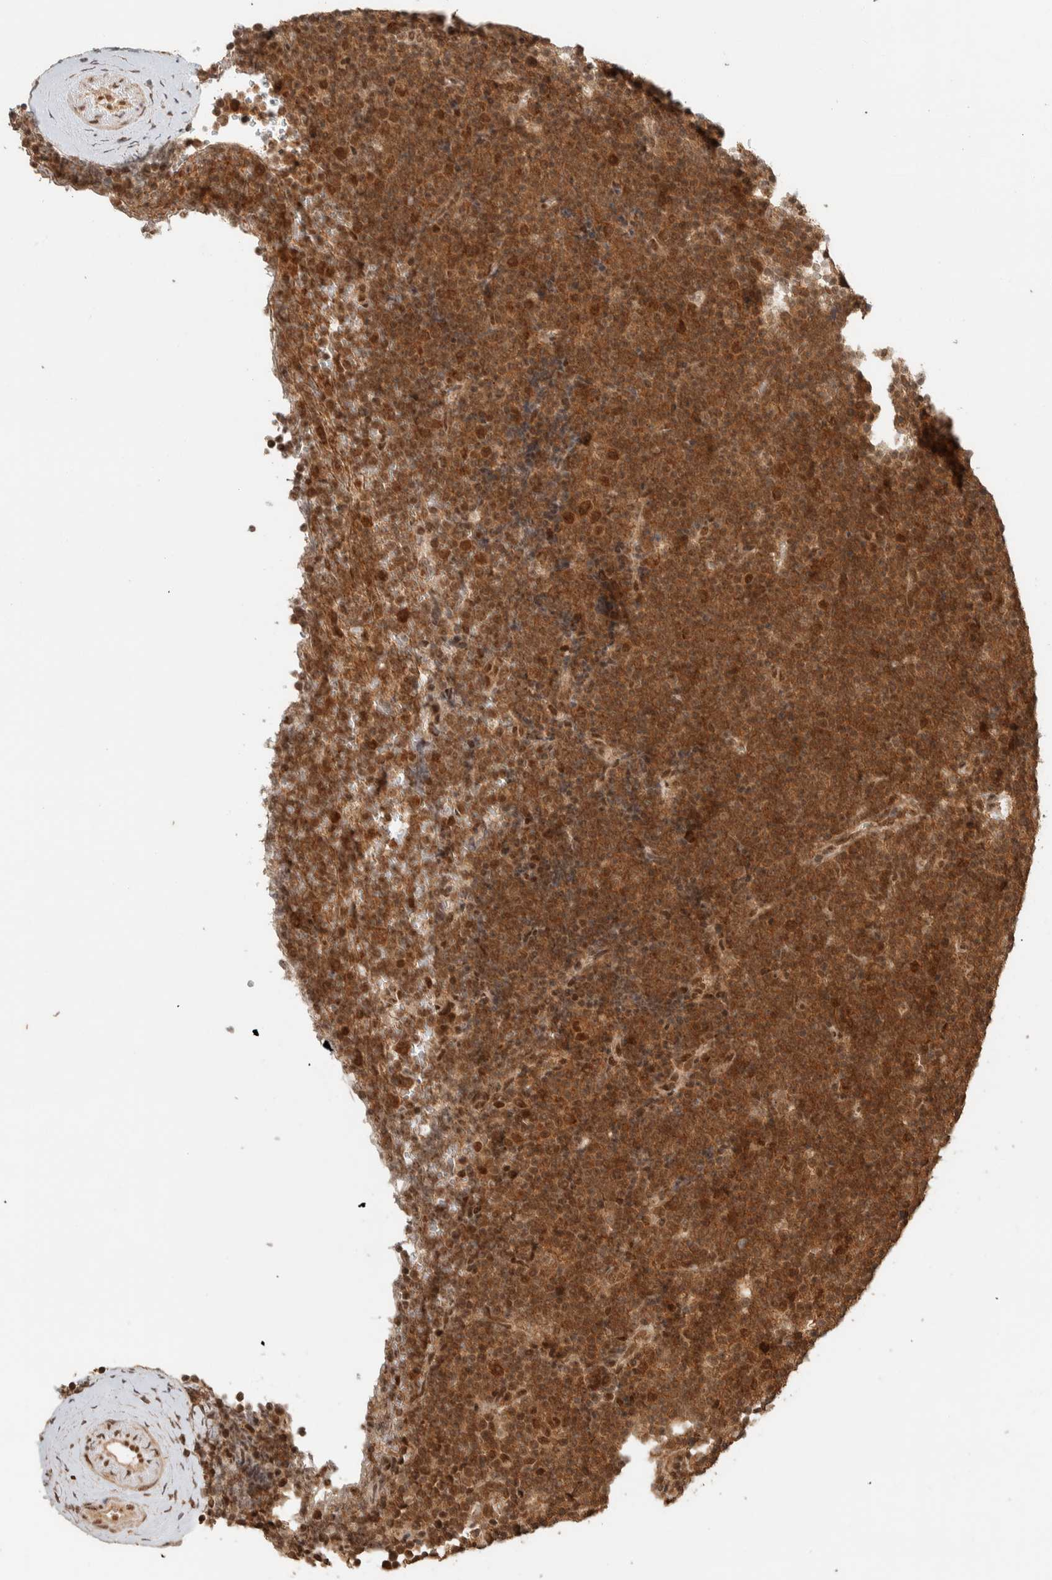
{"staining": {"intensity": "strong", "quantity": ">75%", "location": "cytoplasmic/membranous,nuclear"}, "tissue": "lymphoma", "cell_type": "Tumor cells", "image_type": "cancer", "snomed": [{"axis": "morphology", "description": "Malignant lymphoma, non-Hodgkin's type, Low grade"}, {"axis": "topography", "description": "Lymph node"}], "caption": "IHC (DAB) staining of lymphoma displays strong cytoplasmic/membranous and nuclear protein positivity in approximately >75% of tumor cells.", "gene": "ZBTB2", "patient": {"sex": "female", "age": 67}}